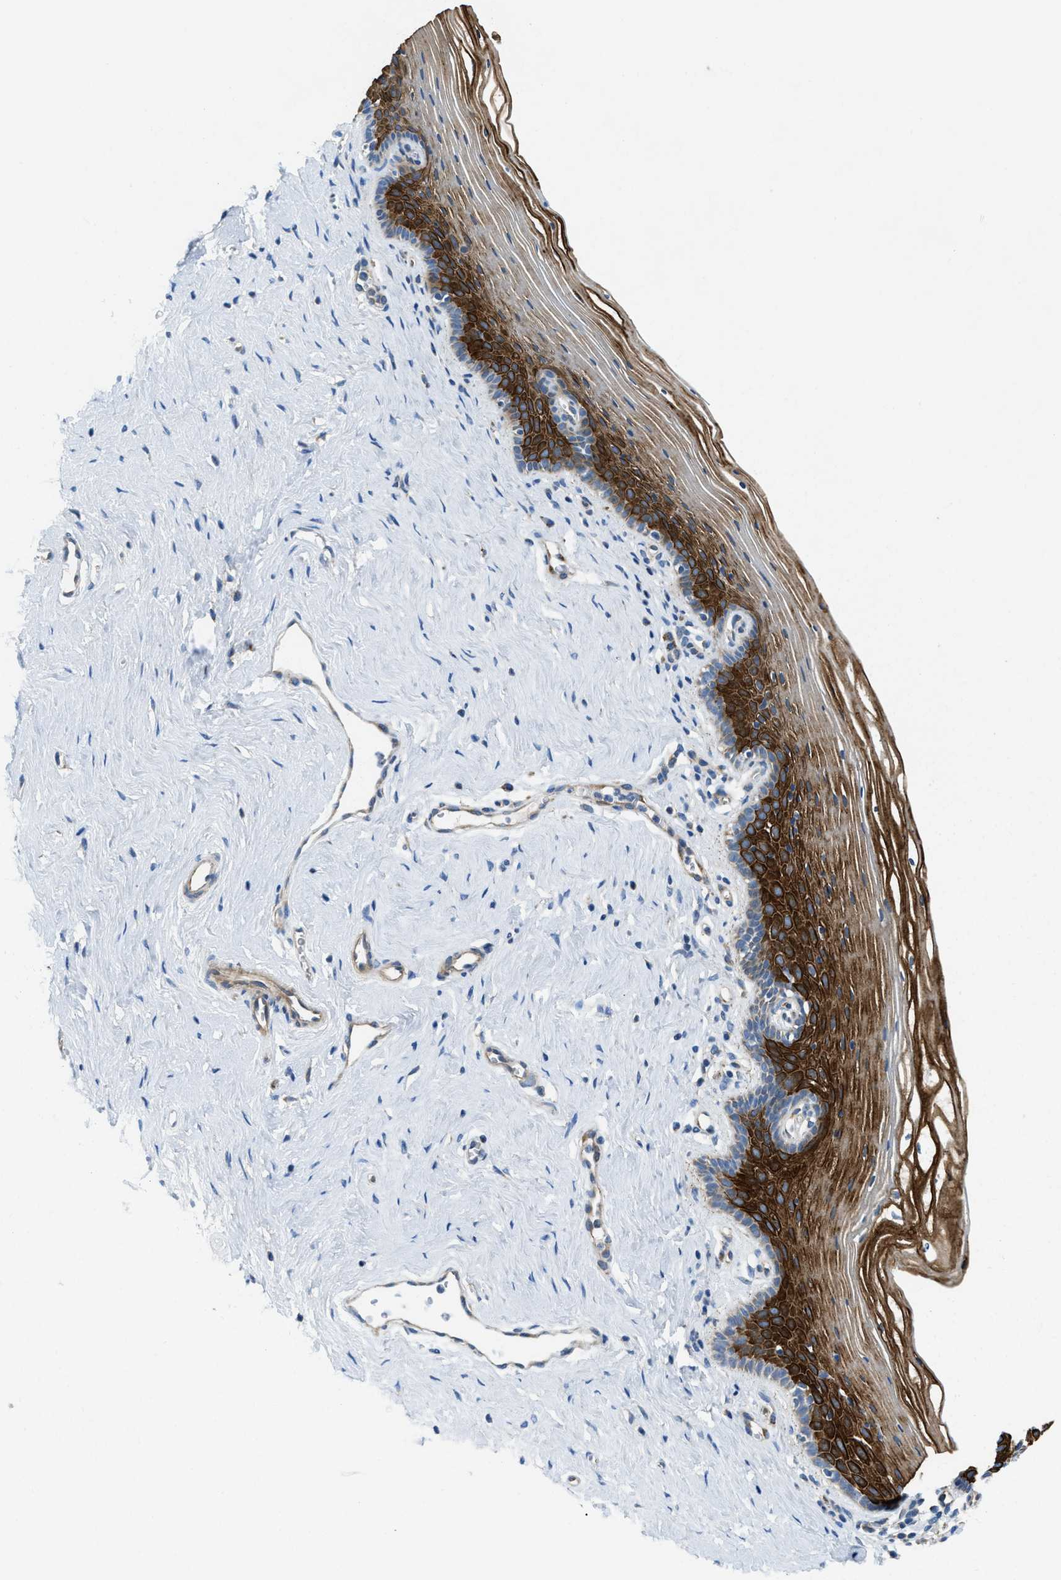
{"staining": {"intensity": "strong", "quantity": ">75%", "location": "cytoplasmic/membranous"}, "tissue": "vagina", "cell_type": "Squamous epithelial cells", "image_type": "normal", "snomed": [{"axis": "morphology", "description": "Normal tissue, NOS"}, {"axis": "topography", "description": "Vagina"}], "caption": "Squamous epithelial cells reveal high levels of strong cytoplasmic/membranous positivity in approximately >75% of cells in benign human vagina.", "gene": "STK33", "patient": {"sex": "female", "age": 32}}